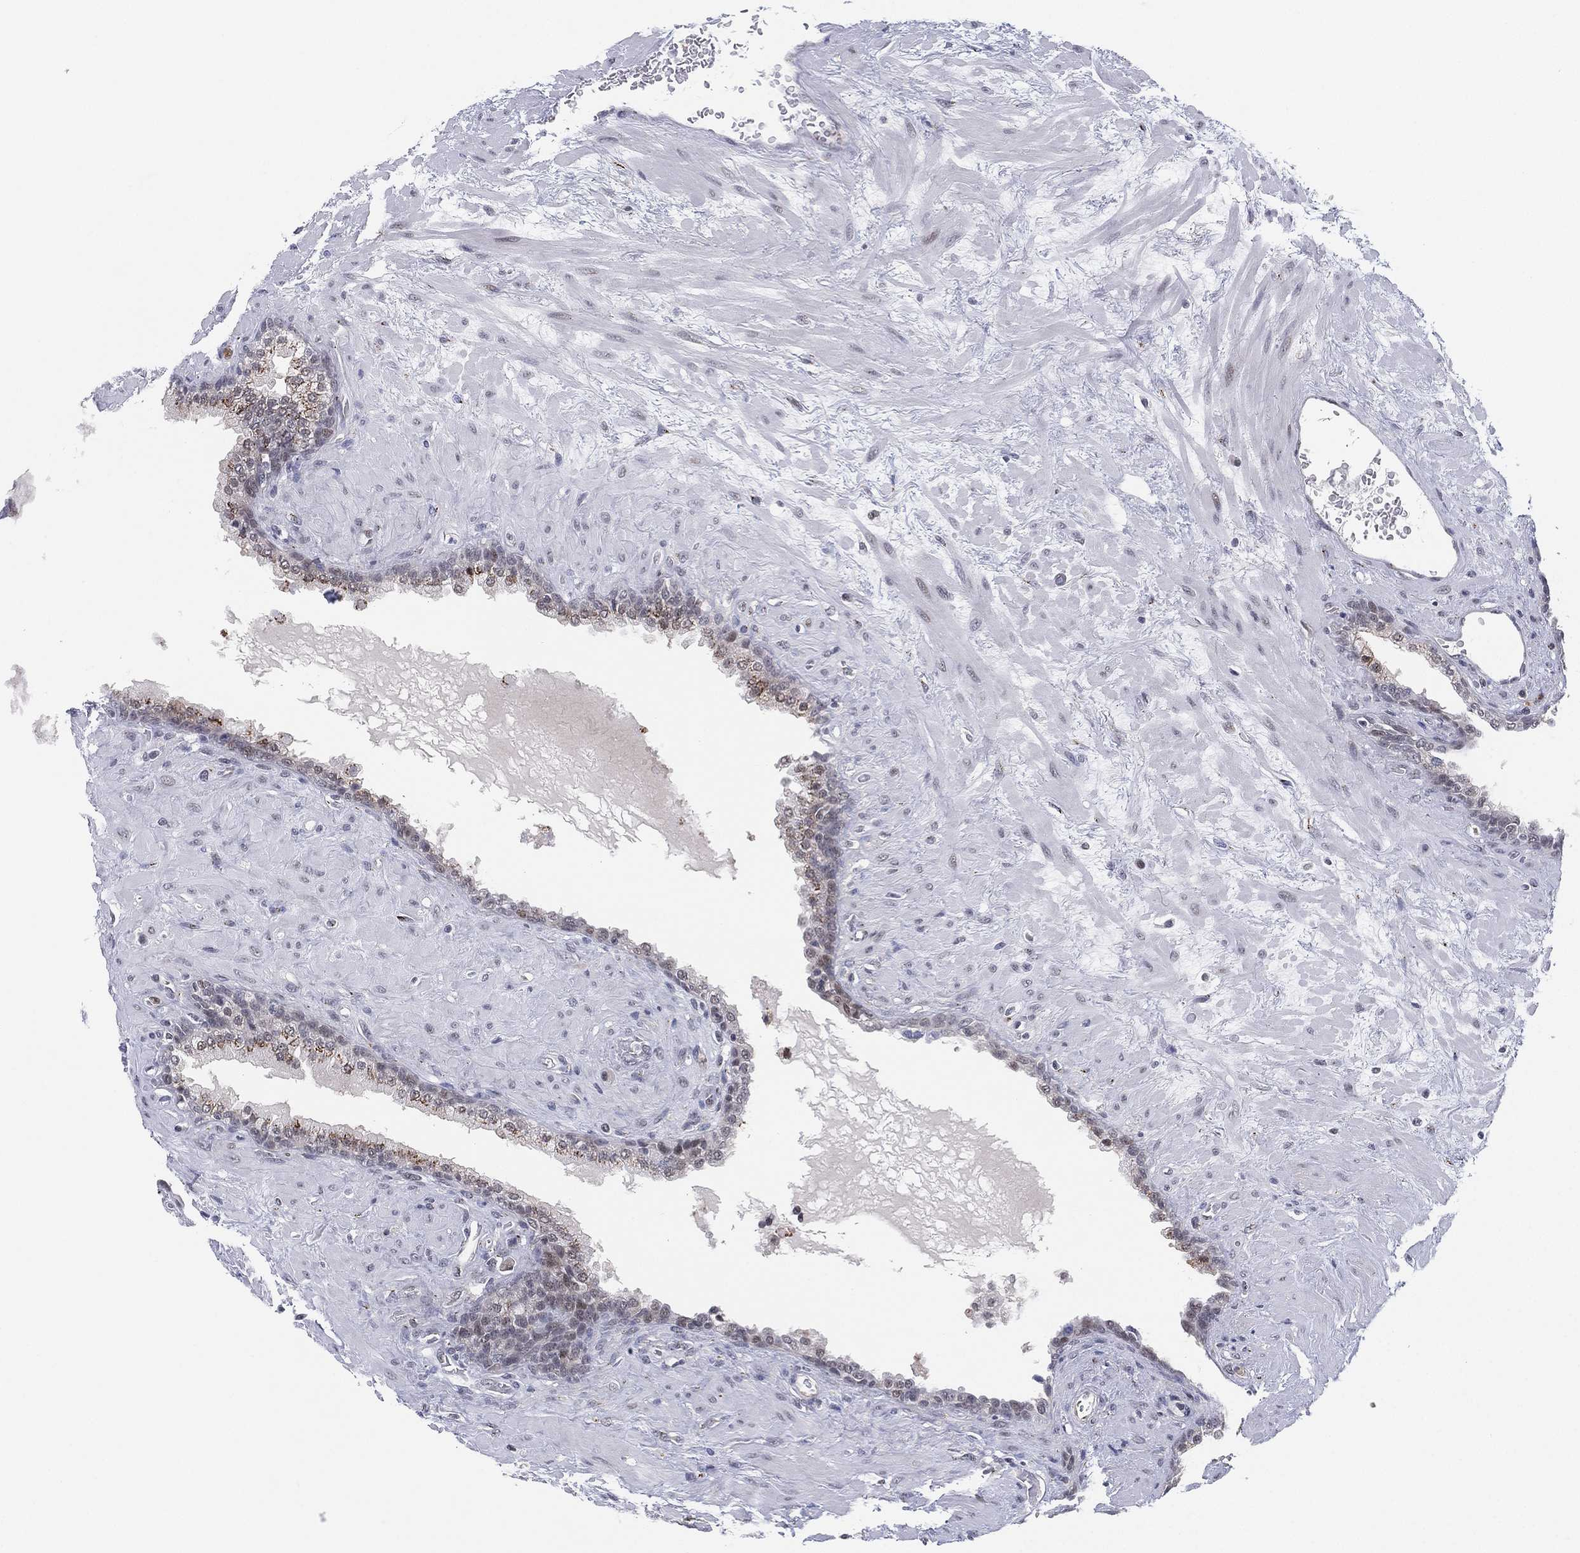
{"staining": {"intensity": "negative", "quantity": "none", "location": "none"}, "tissue": "prostate", "cell_type": "Glandular cells", "image_type": "normal", "snomed": [{"axis": "morphology", "description": "Normal tissue, NOS"}, {"axis": "topography", "description": "Prostate"}], "caption": "Protein analysis of normal prostate exhibits no significant expression in glandular cells. Nuclei are stained in blue.", "gene": "CD177", "patient": {"sex": "male", "age": 63}}